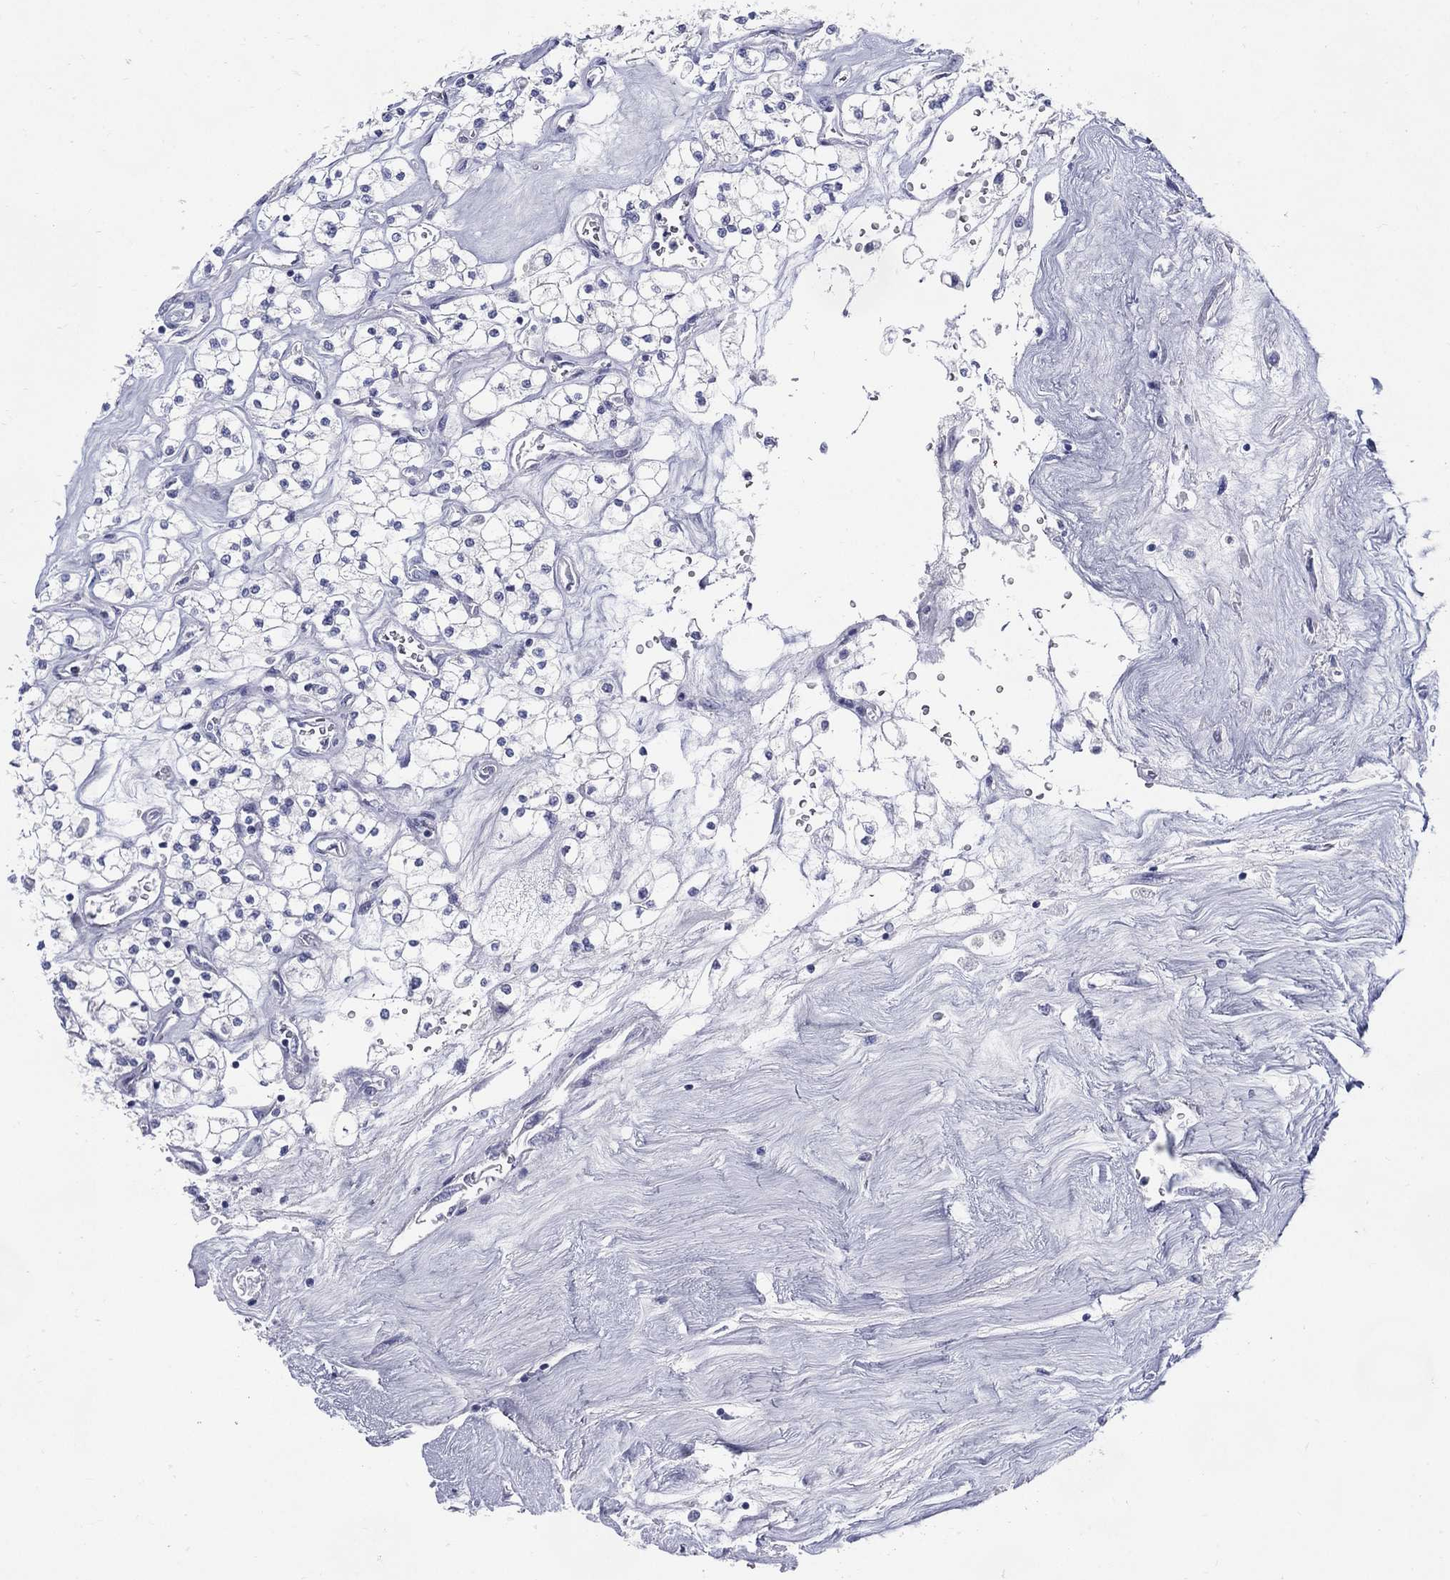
{"staining": {"intensity": "negative", "quantity": "none", "location": "none"}, "tissue": "renal cancer", "cell_type": "Tumor cells", "image_type": "cancer", "snomed": [{"axis": "morphology", "description": "Adenocarcinoma, NOS"}, {"axis": "topography", "description": "Kidney"}], "caption": "This is an immunohistochemistry histopathology image of renal cancer (adenocarcinoma). There is no positivity in tumor cells.", "gene": "KIF2C", "patient": {"sex": "male", "age": 80}}